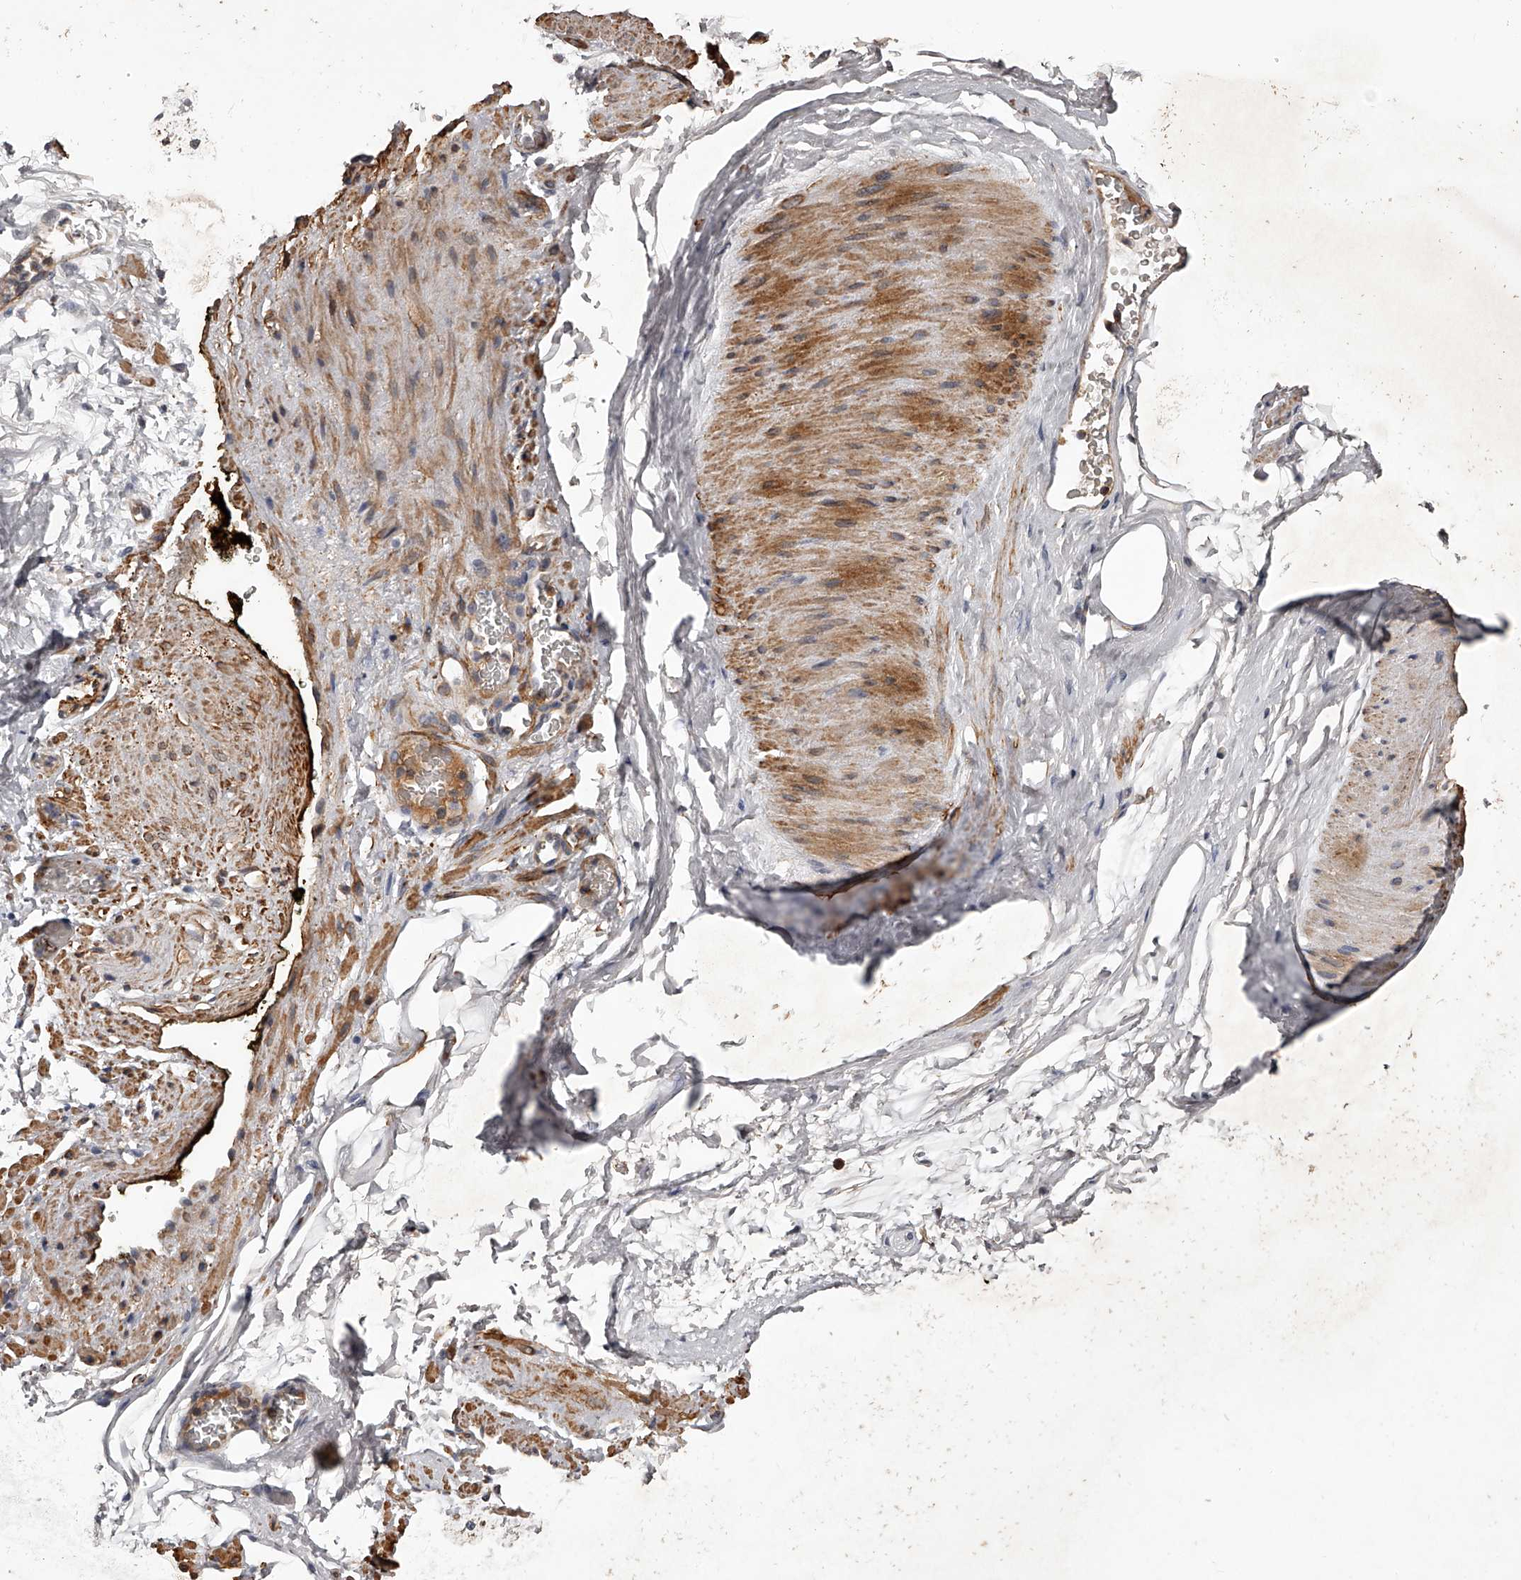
{"staining": {"intensity": "moderate", "quantity": "25%-75%", "location": "cytoplasmic/membranous"}, "tissue": "adipose tissue", "cell_type": "Adipocytes", "image_type": "normal", "snomed": [{"axis": "morphology", "description": "Normal tissue, NOS"}, {"axis": "morphology", "description": "Adenocarcinoma, Low grade"}, {"axis": "topography", "description": "Prostate"}, {"axis": "topography", "description": "Peripheral nerve tissue"}], "caption": "A photomicrograph of adipose tissue stained for a protein exhibits moderate cytoplasmic/membranous brown staining in adipocytes.", "gene": "RRP36", "patient": {"sex": "male", "age": 63}}